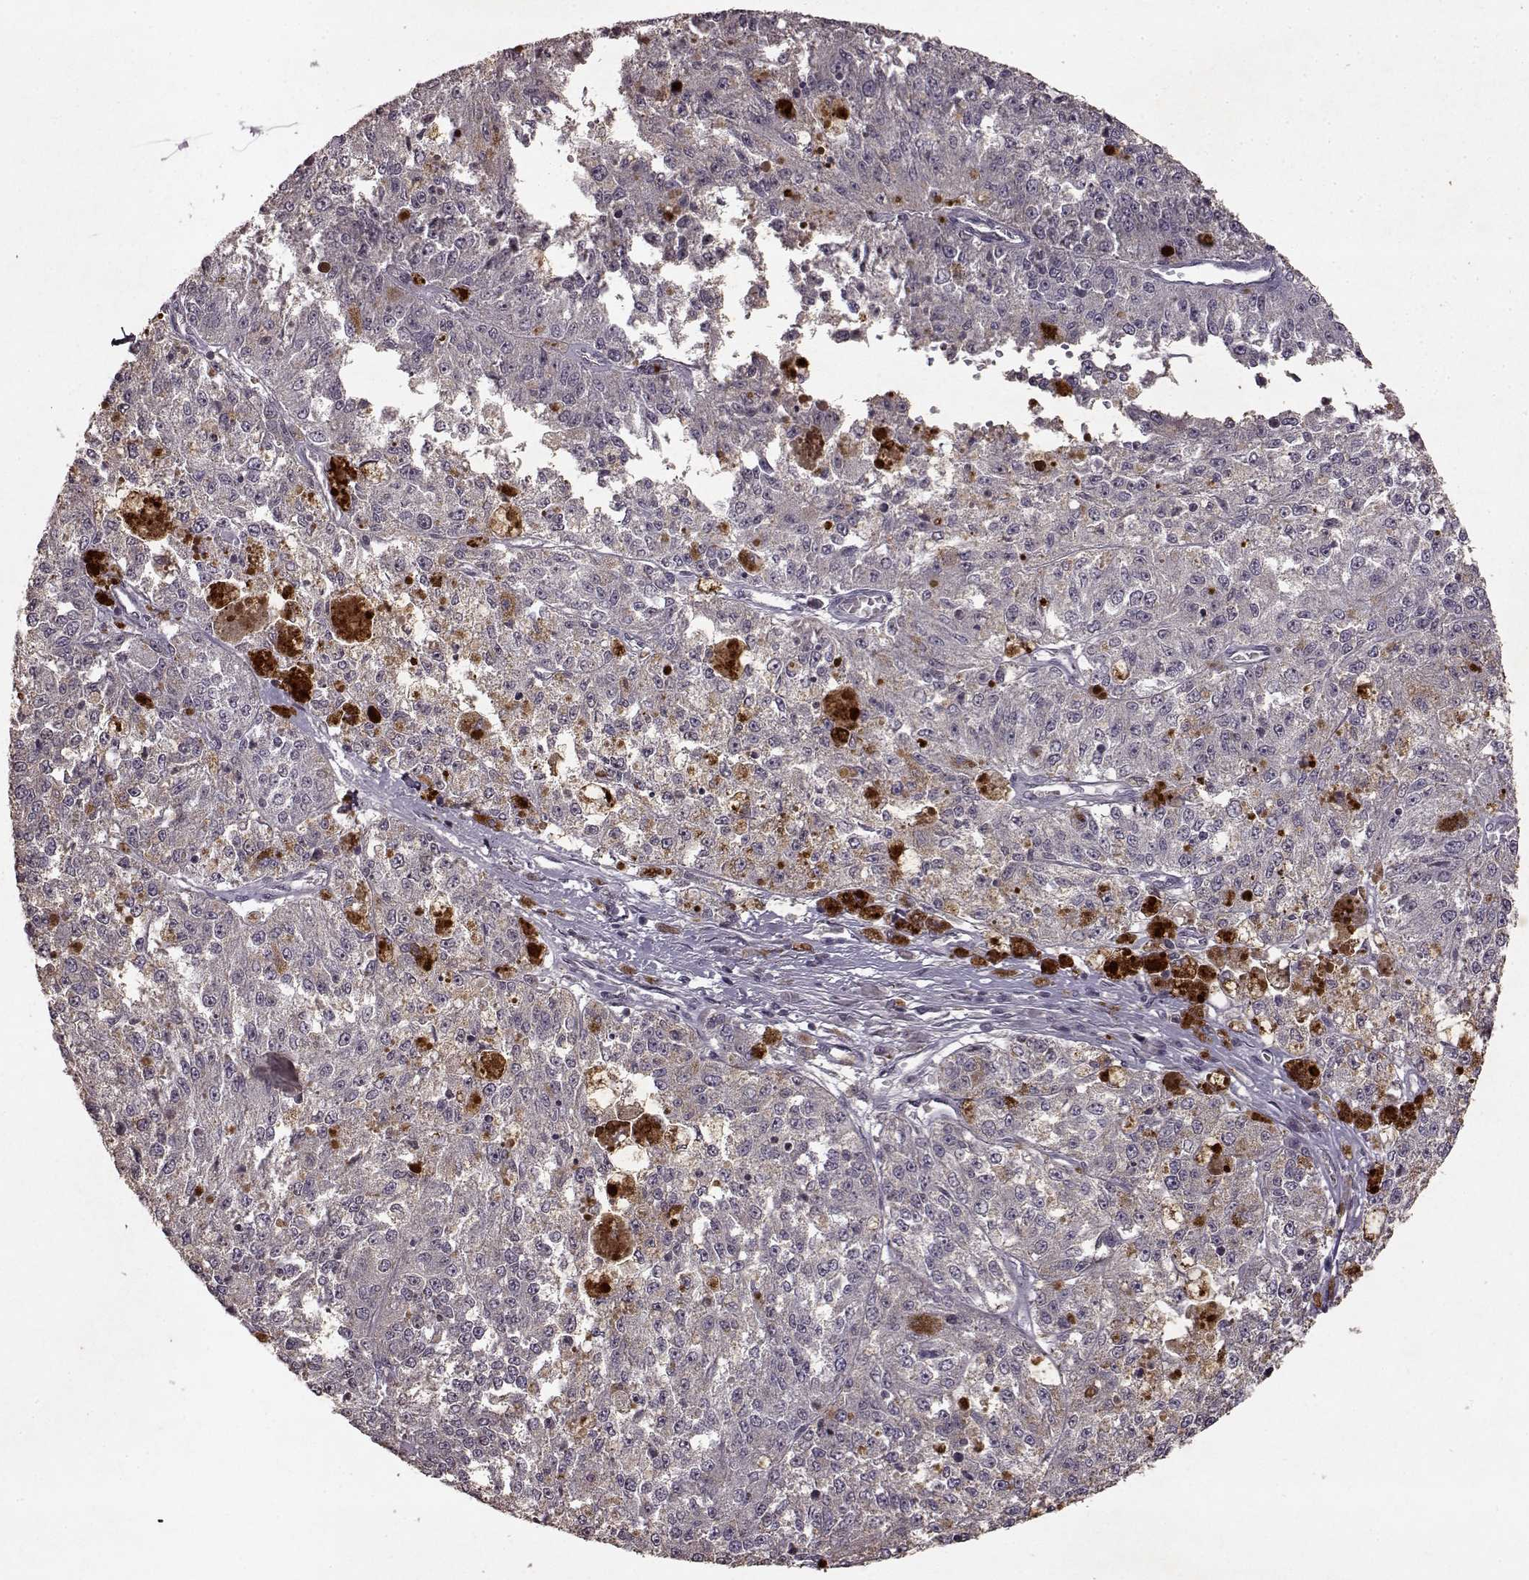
{"staining": {"intensity": "negative", "quantity": "none", "location": "none"}, "tissue": "melanoma", "cell_type": "Tumor cells", "image_type": "cancer", "snomed": [{"axis": "morphology", "description": "Malignant melanoma, Metastatic site"}, {"axis": "topography", "description": "Lymph node"}], "caption": "IHC photomicrograph of neoplastic tissue: human malignant melanoma (metastatic site) stained with DAB (3,3'-diaminobenzidine) demonstrates no significant protein expression in tumor cells. (DAB IHC with hematoxylin counter stain).", "gene": "LHB", "patient": {"sex": "female", "age": 64}}